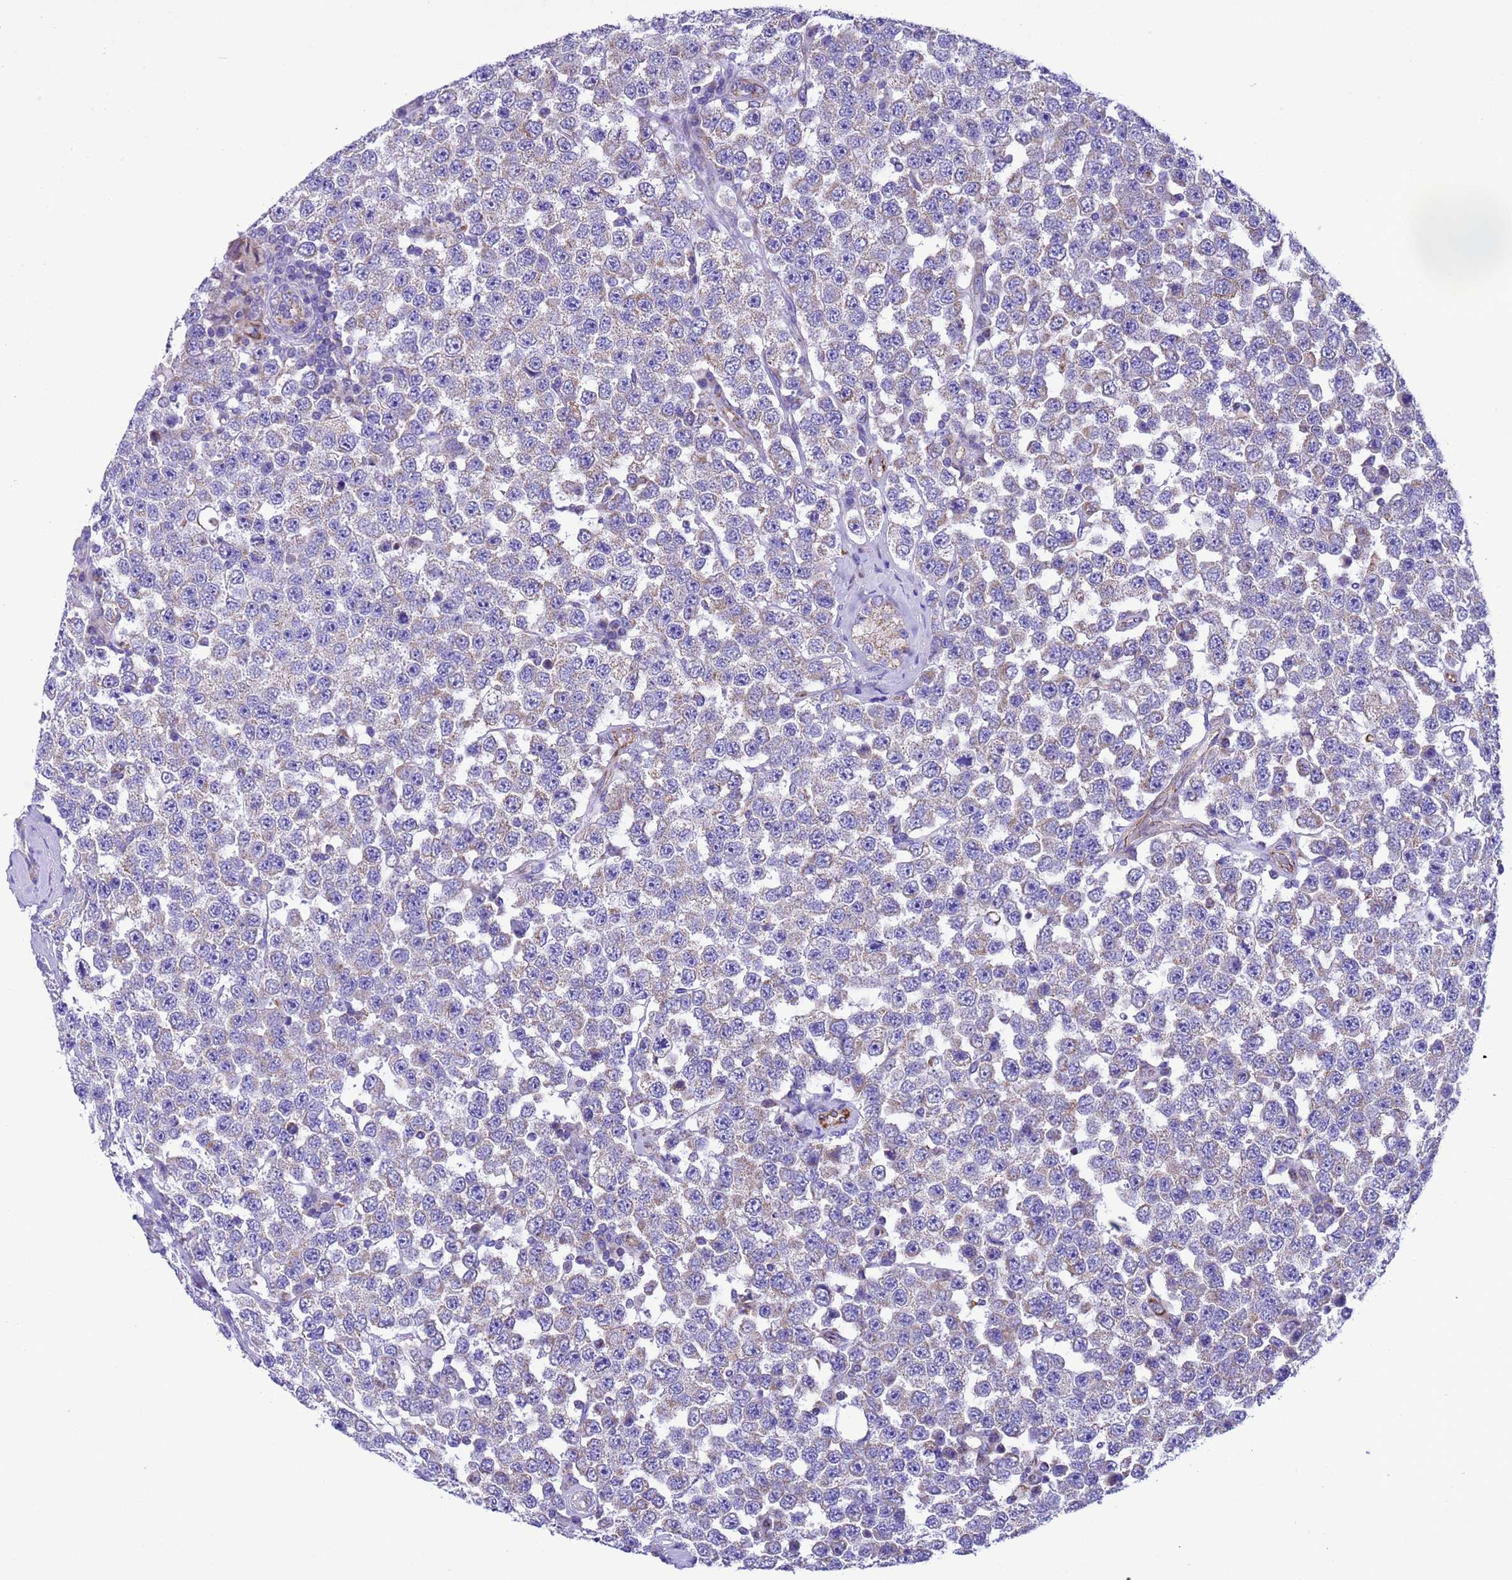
{"staining": {"intensity": "weak", "quantity": "<25%", "location": "cytoplasmic/membranous"}, "tissue": "testis cancer", "cell_type": "Tumor cells", "image_type": "cancer", "snomed": [{"axis": "morphology", "description": "Seminoma, NOS"}, {"axis": "topography", "description": "Testis"}], "caption": "Human testis cancer stained for a protein using IHC exhibits no positivity in tumor cells.", "gene": "CCDC191", "patient": {"sex": "male", "age": 28}}